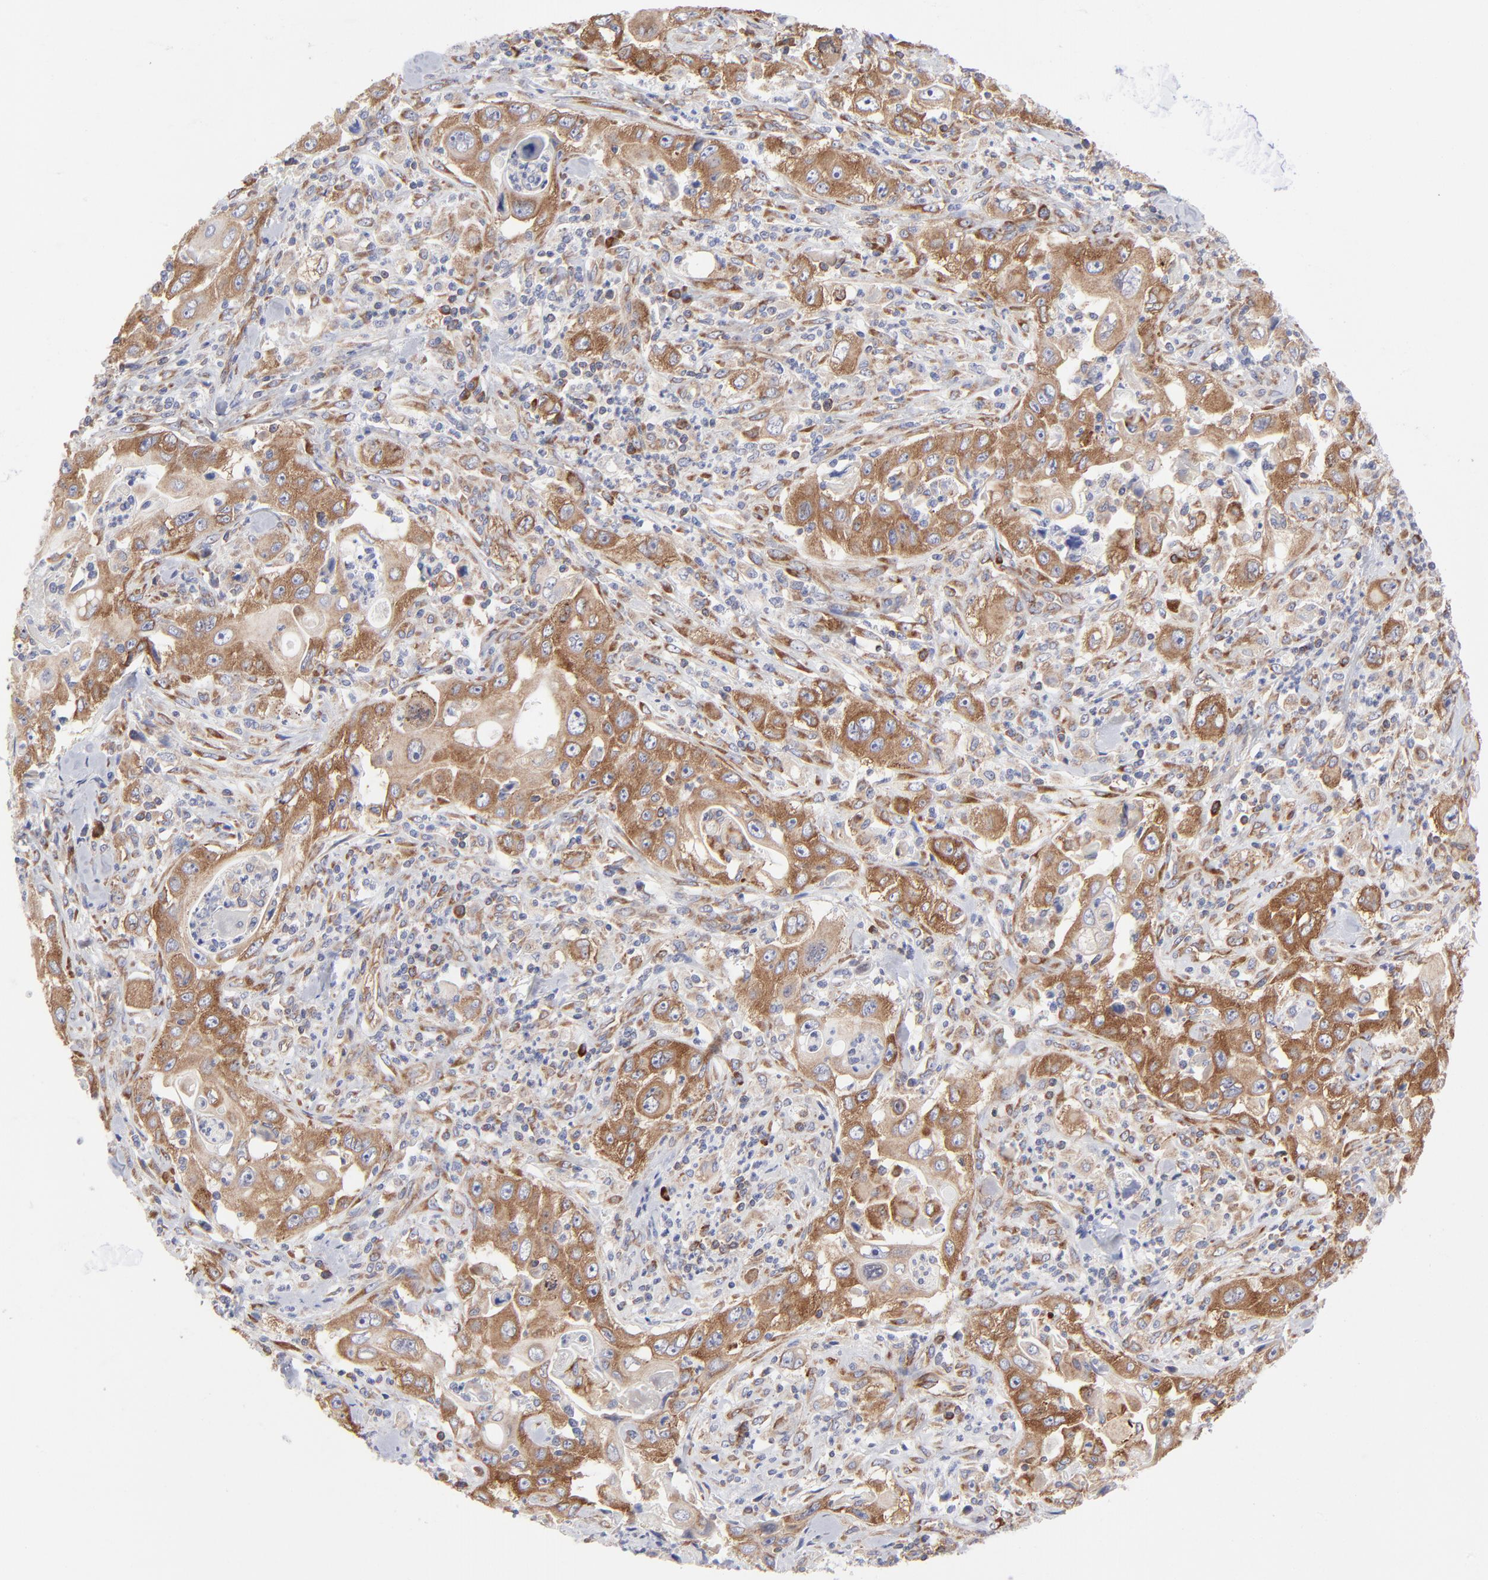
{"staining": {"intensity": "moderate", "quantity": ">75%", "location": "cytoplasmic/membranous"}, "tissue": "pancreatic cancer", "cell_type": "Tumor cells", "image_type": "cancer", "snomed": [{"axis": "morphology", "description": "Adenocarcinoma, NOS"}, {"axis": "topography", "description": "Pancreas"}], "caption": "Human pancreatic adenocarcinoma stained with a brown dye demonstrates moderate cytoplasmic/membranous positive staining in about >75% of tumor cells.", "gene": "EIF2AK2", "patient": {"sex": "male", "age": 70}}